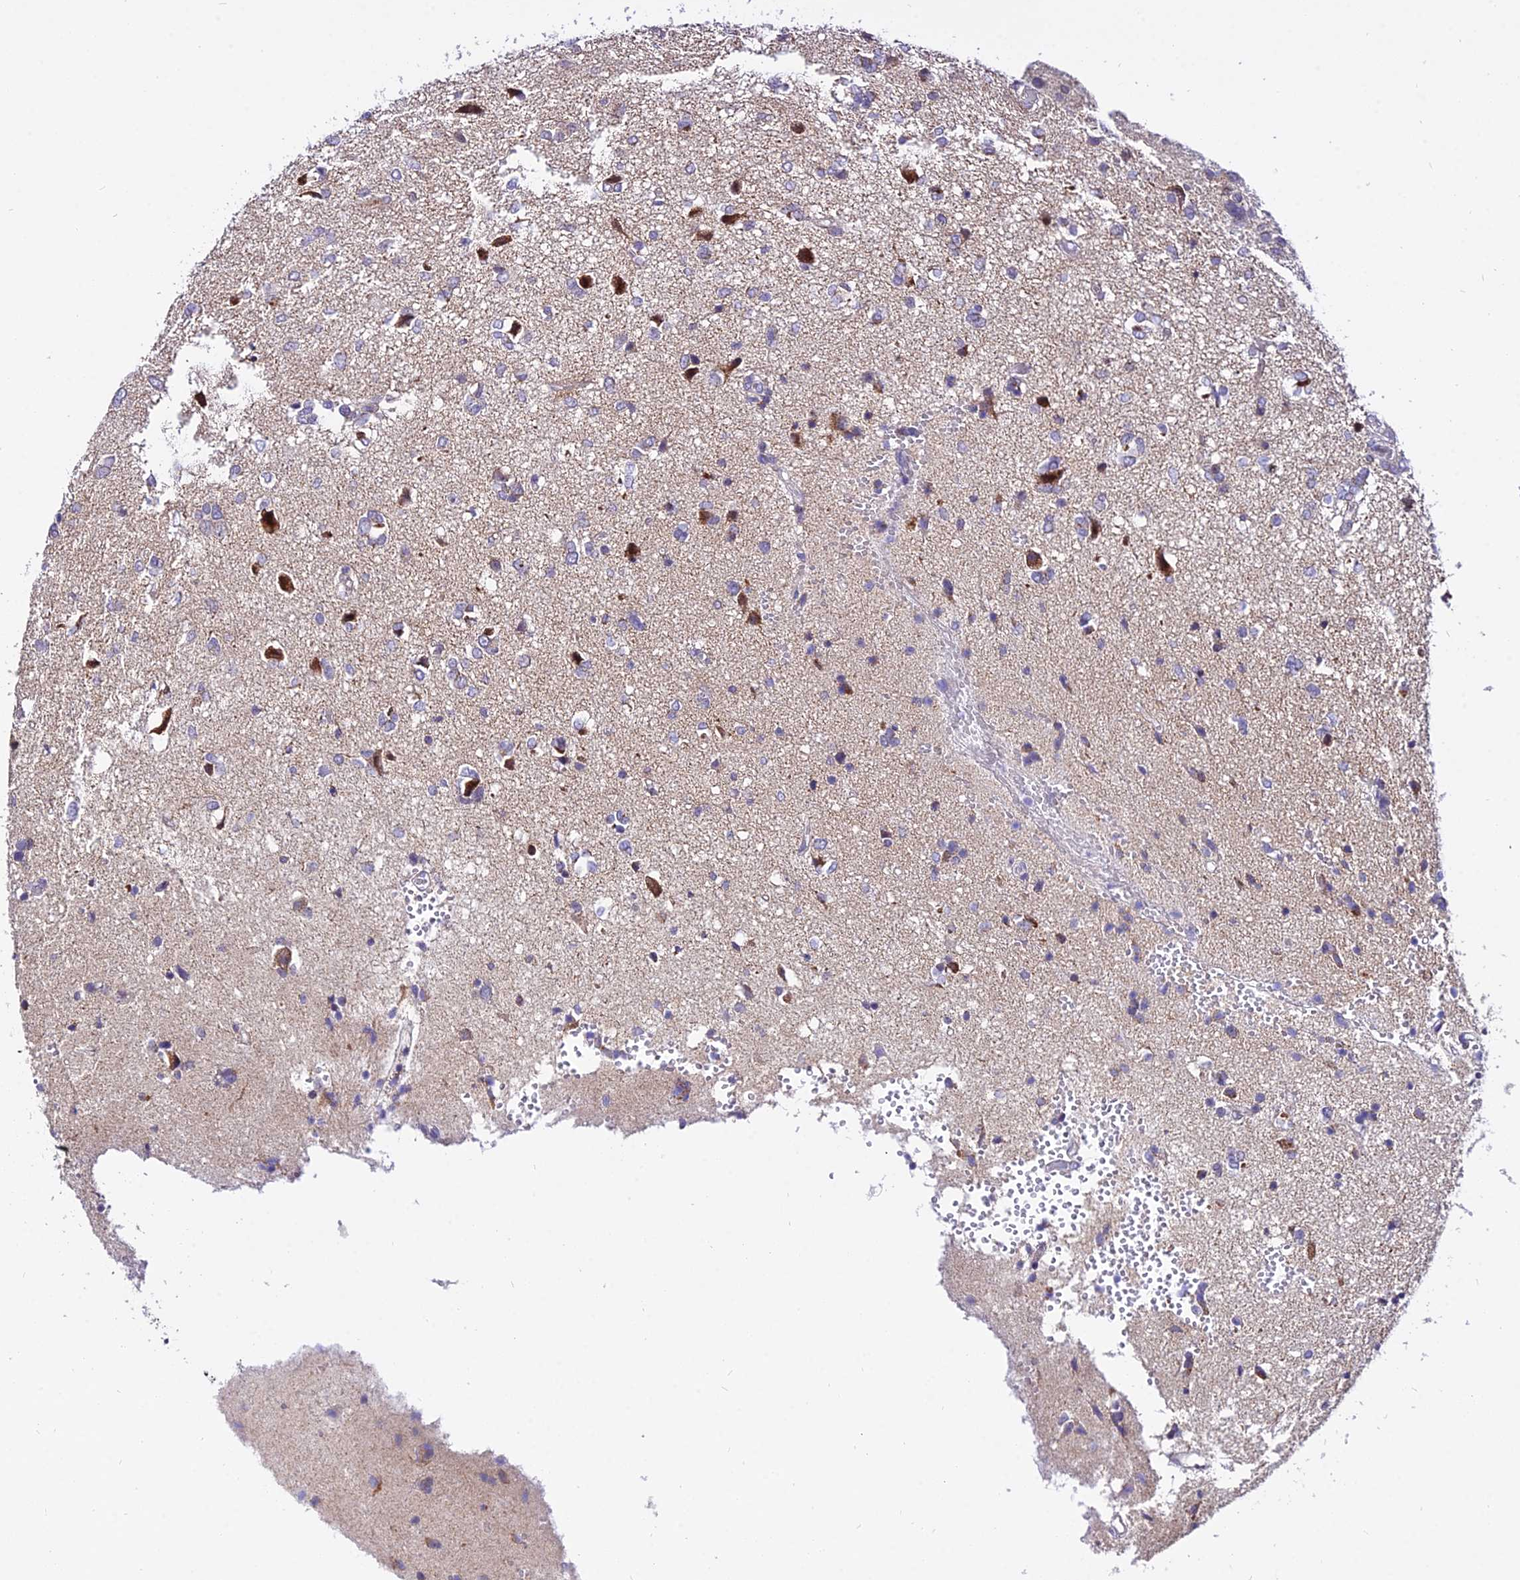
{"staining": {"intensity": "negative", "quantity": "none", "location": "none"}, "tissue": "glioma", "cell_type": "Tumor cells", "image_type": "cancer", "snomed": [{"axis": "morphology", "description": "Glioma, malignant, High grade"}, {"axis": "topography", "description": "Brain"}], "caption": "Glioma was stained to show a protein in brown. There is no significant staining in tumor cells. (Immunohistochemistry, brightfield microscopy, high magnification).", "gene": "ATP5PB", "patient": {"sex": "female", "age": 59}}